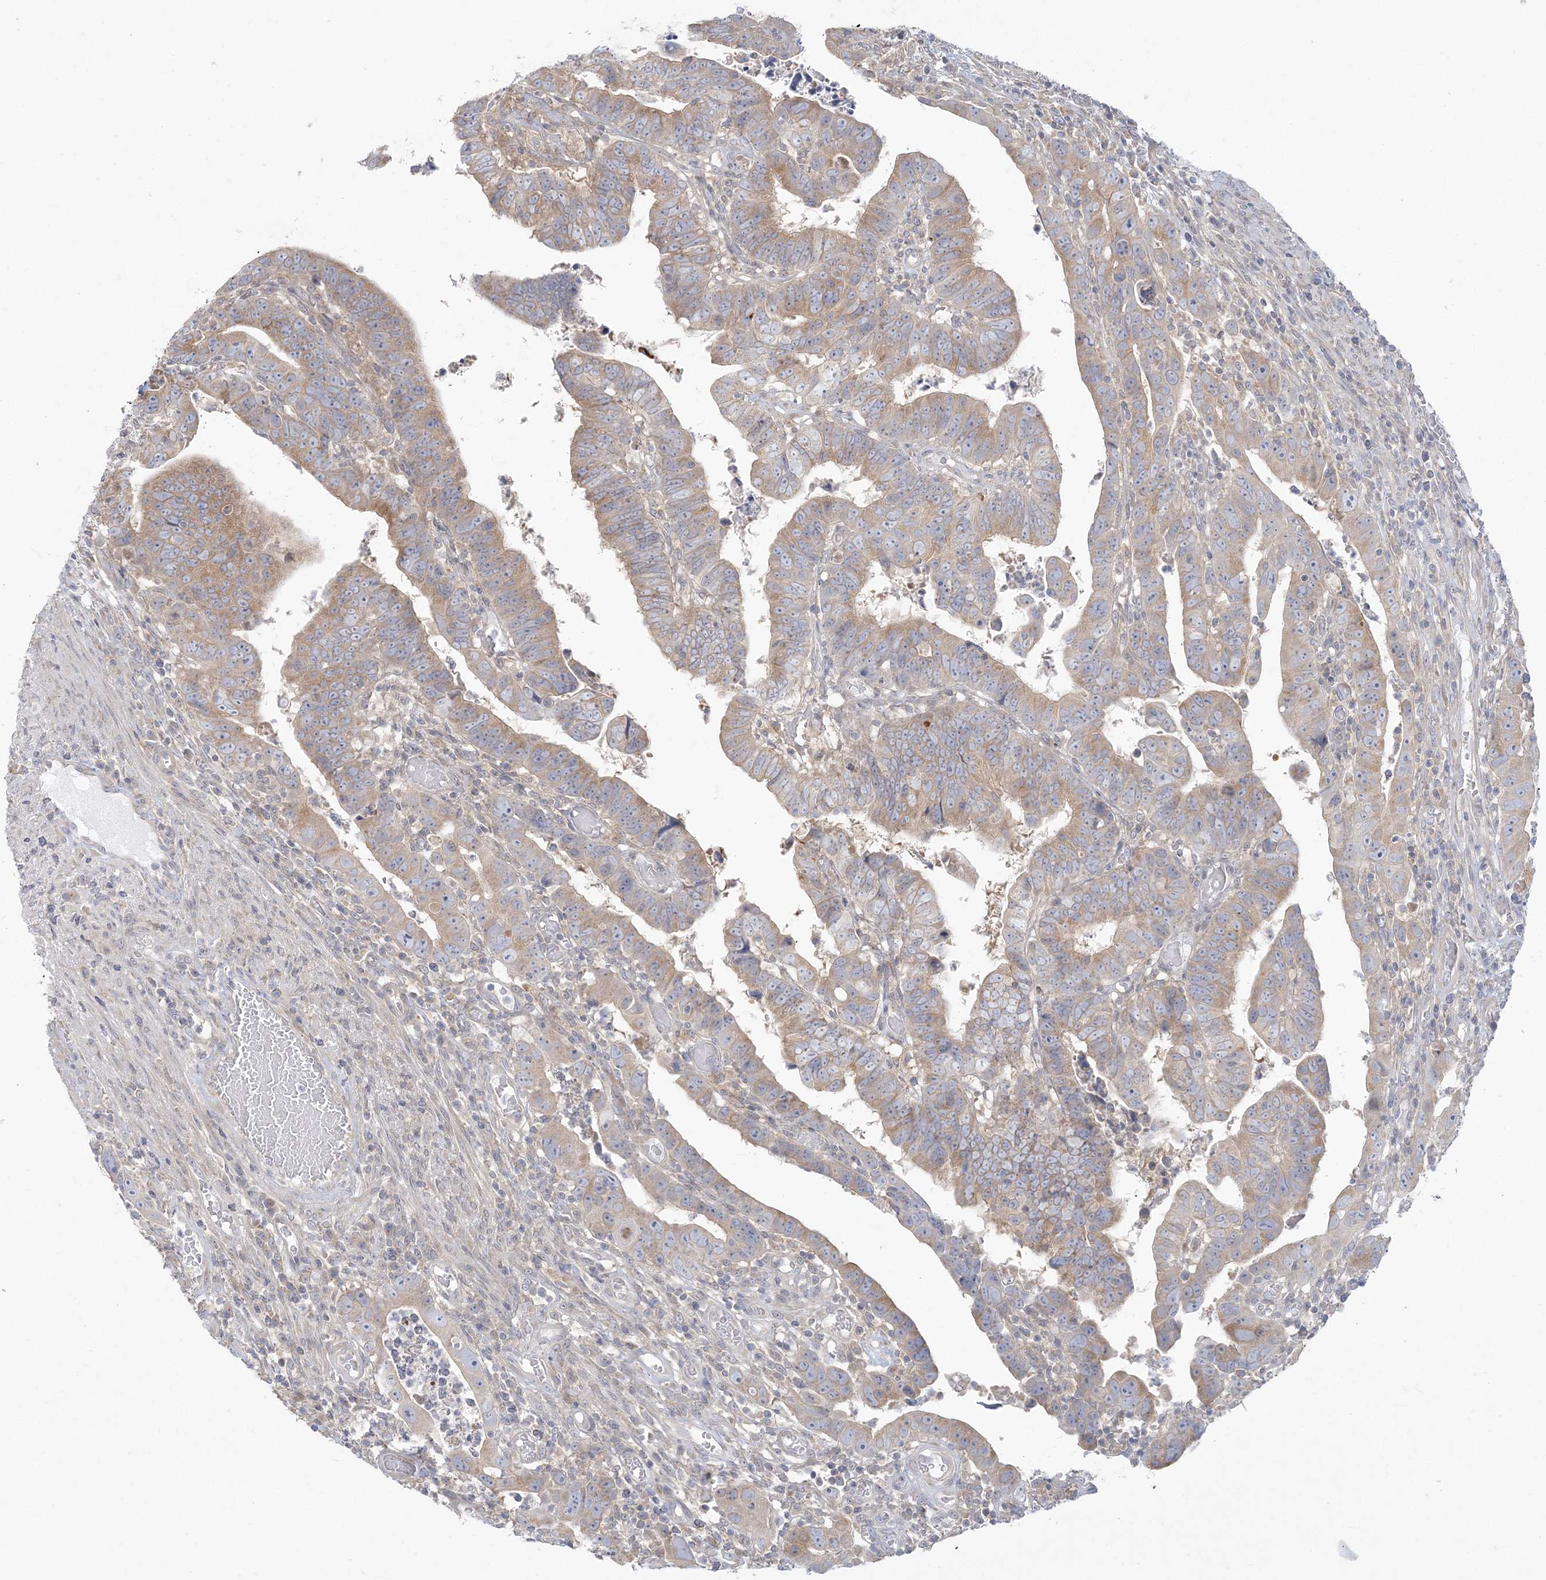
{"staining": {"intensity": "moderate", "quantity": "25%-75%", "location": "cytoplasmic/membranous"}, "tissue": "colorectal cancer", "cell_type": "Tumor cells", "image_type": "cancer", "snomed": [{"axis": "morphology", "description": "Normal tissue, NOS"}, {"axis": "morphology", "description": "Adenocarcinoma, NOS"}, {"axis": "topography", "description": "Rectum"}], "caption": "Protein staining demonstrates moderate cytoplasmic/membranous staining in approximately 25%-75% of tumor cells in colorectal cancer (adenocarcinoma).", "gene": "ZC3H6", "patient": {"sex": "female", "age": 65}}